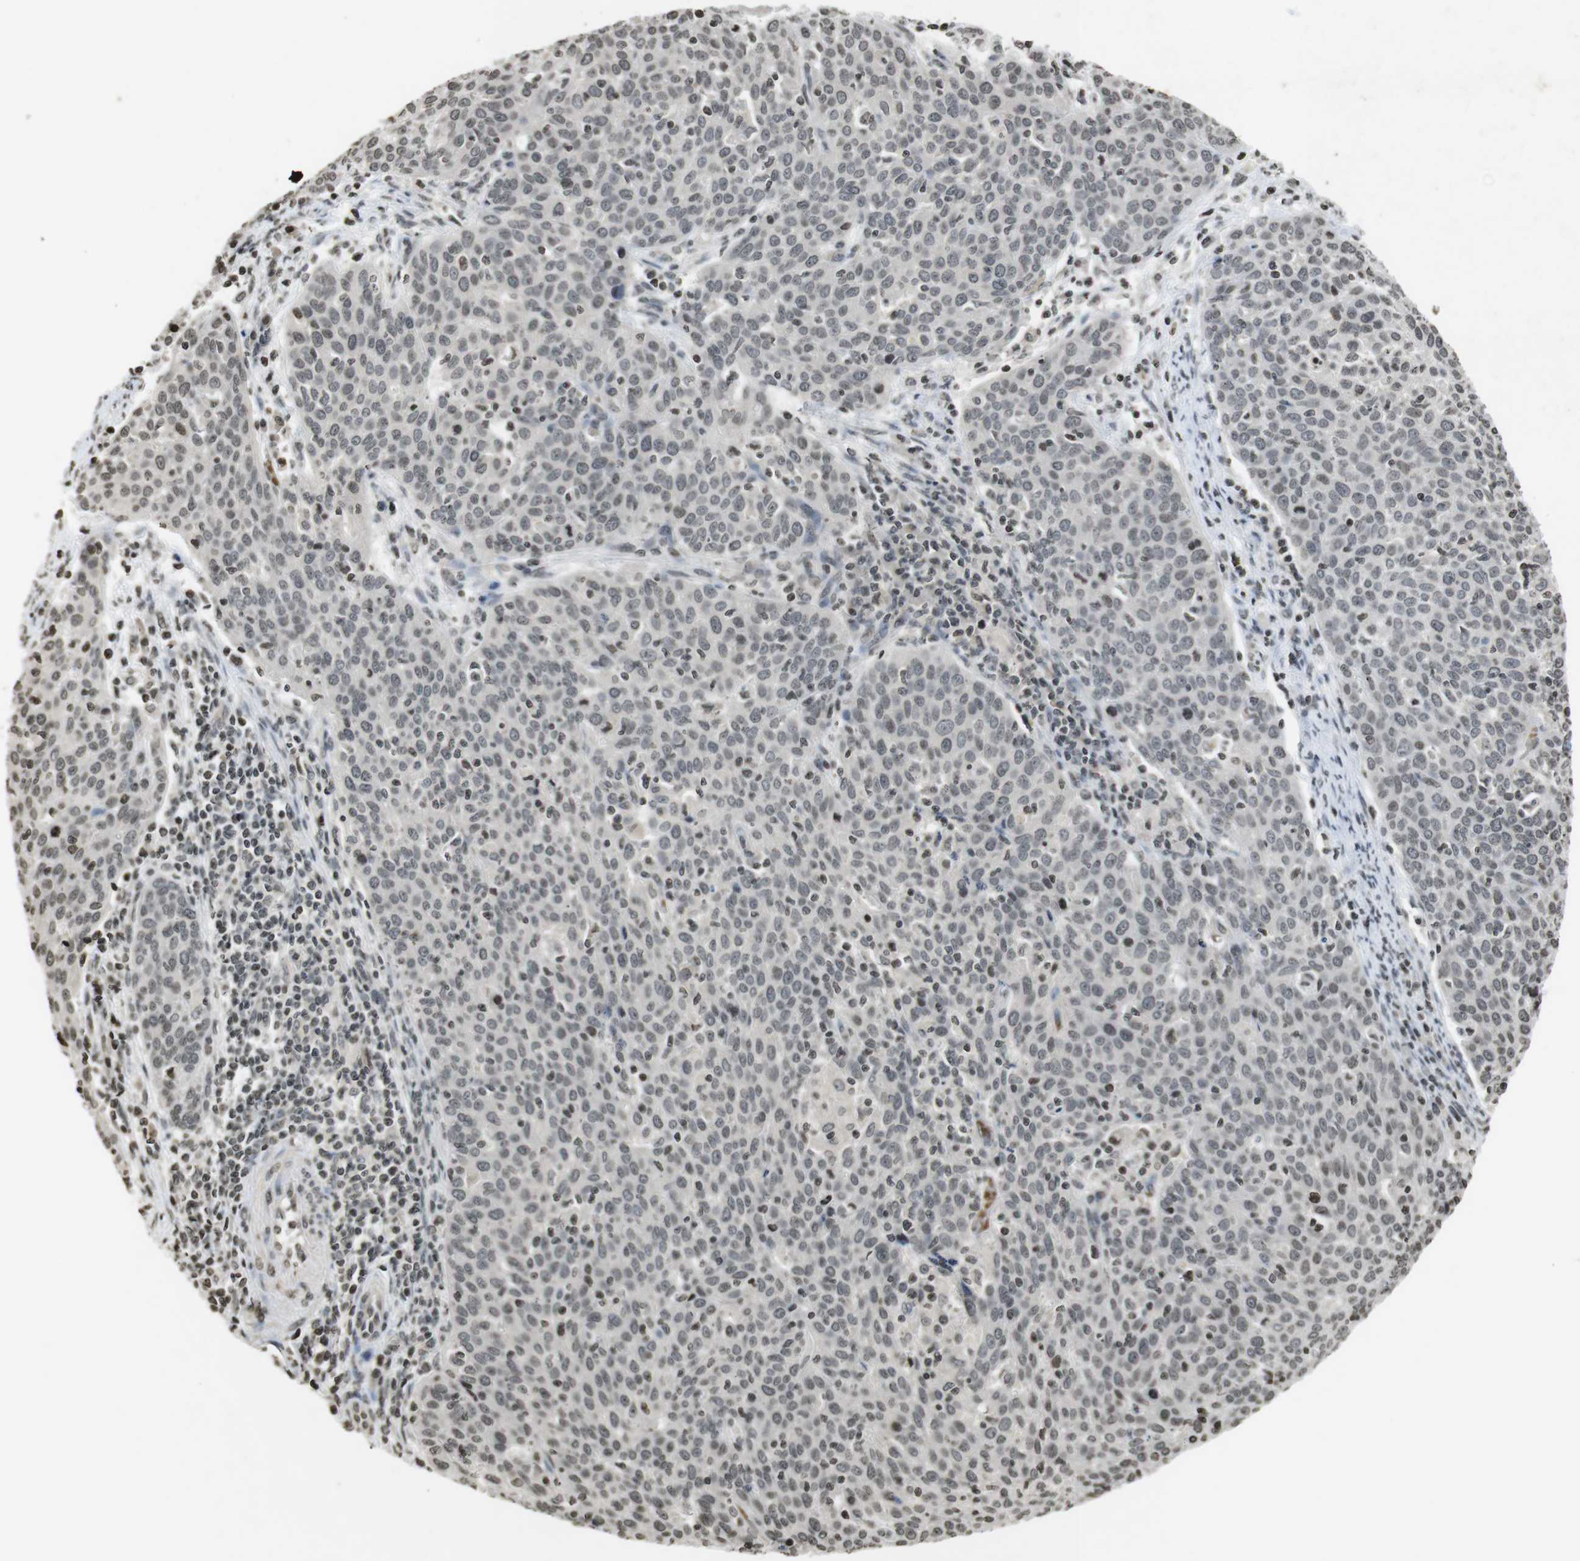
{"staining": {"intensity": "negative", "quantity": "none", "location": "none"}, "tissue": "cervical cancer", "cell_type": "Tumor cells", "image_type": "cancer", "snomed": [{"axis": "morphology", "description": "Squamous cell carcinoma, NOS"}, {"axis": "topography", "description": "Cervix"}], "caption": "IHC micrograph of neoplastic tissue: human cervical squamous cell carcinoma stained with DAB displays no significant protein positivity in tumor cells.", "gene": "FOXA3", "patient": {"sex": "female", "age": 38}}